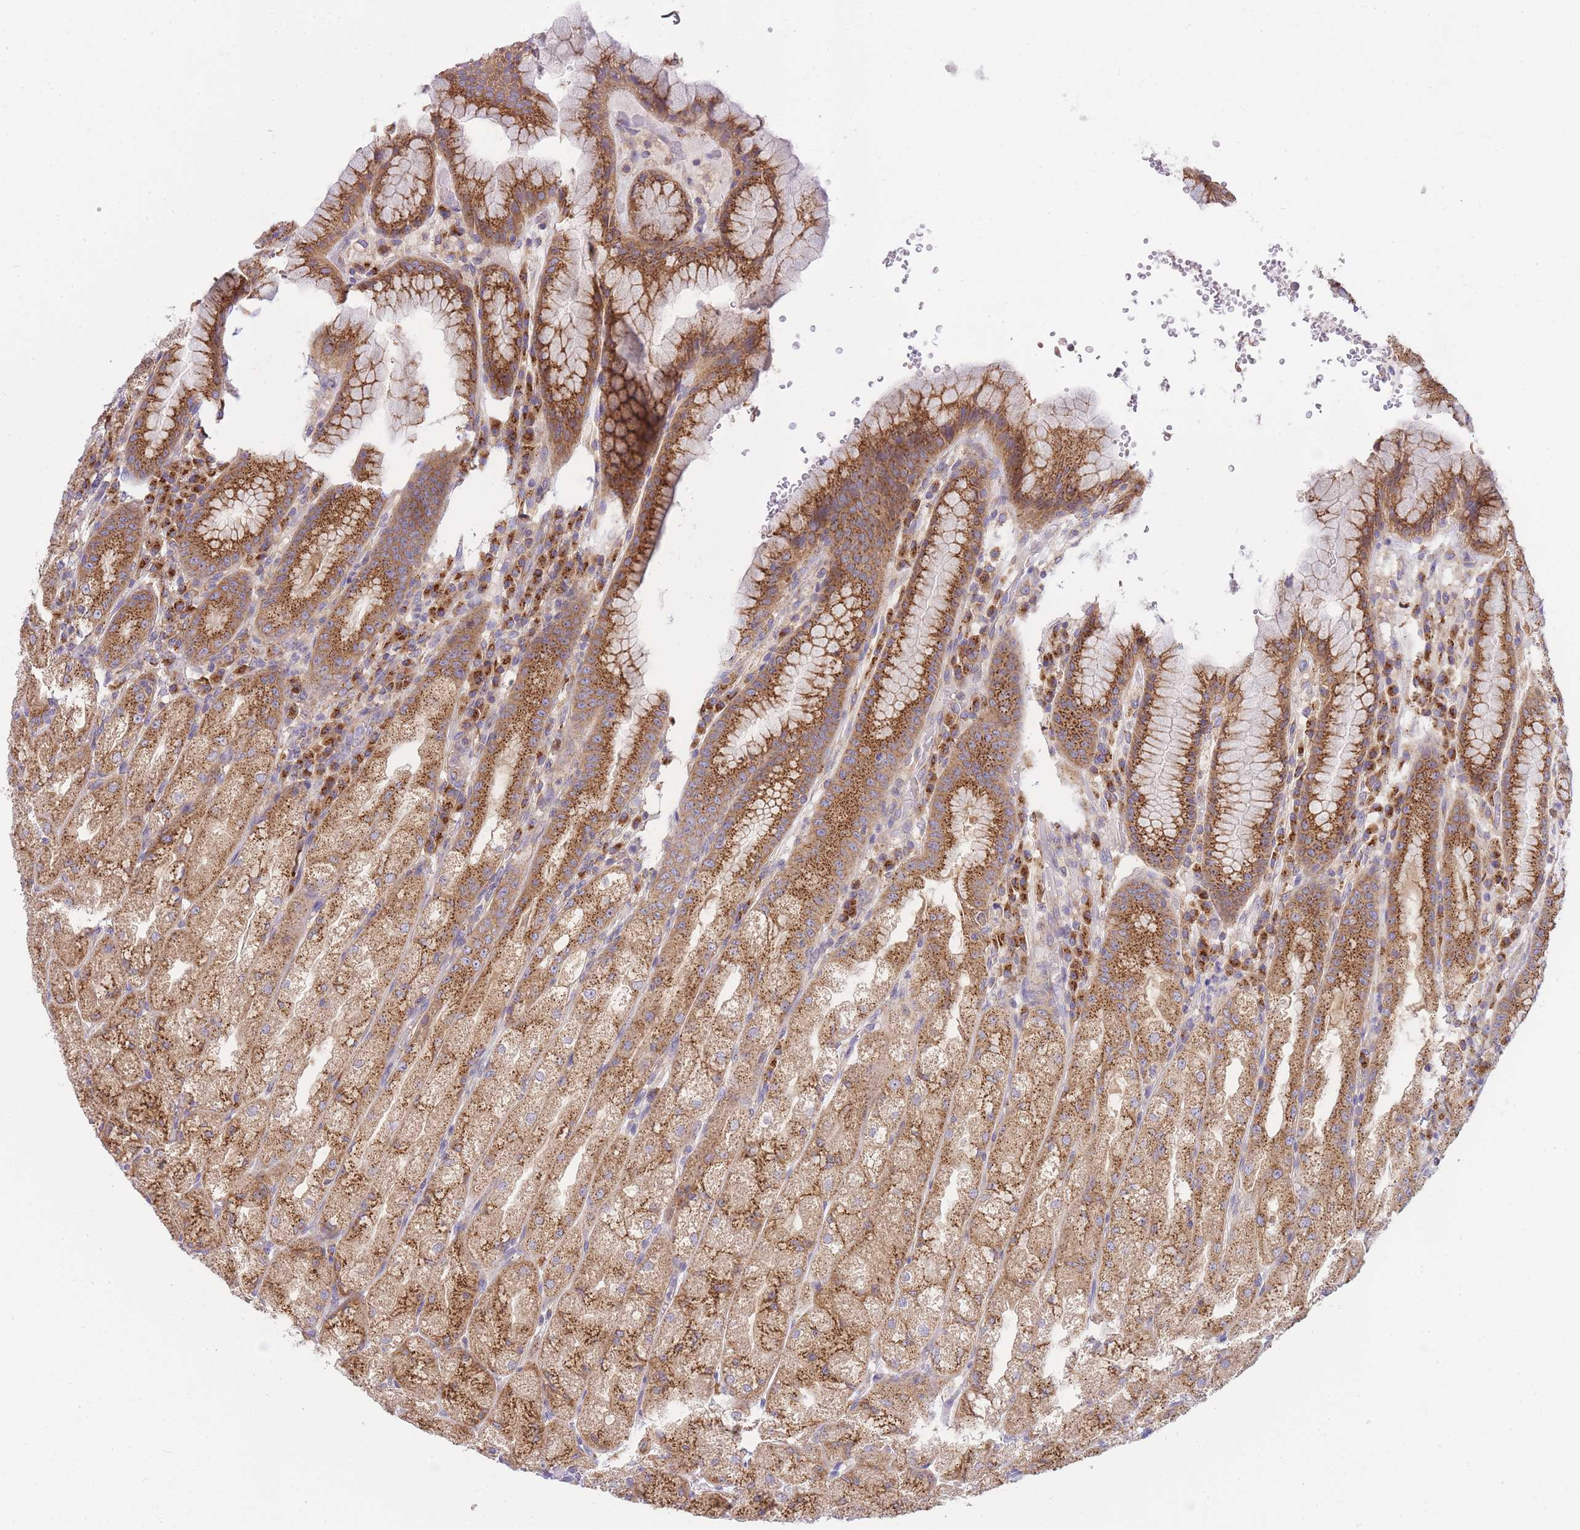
{"staining": {"intensity": "strong", "quantity": ">75%", "location": "cytoplasmic/membranous"}, "tissue": "stomach", "cell_type": "Glandular cells", "image_type": "normal", "snomed": [{"axis": "morphology", "description": "Normal tissue, NOS"}, {"axis": "topography", "description": "Stomach, upper"}], "caption": "Protein staining of unremarkable stomach reveals strong cytoplasmic/membranous staining in about >75% of glandular cells.", "gene": "COPG1", "patient": {"sex": "male", "age": 52}}